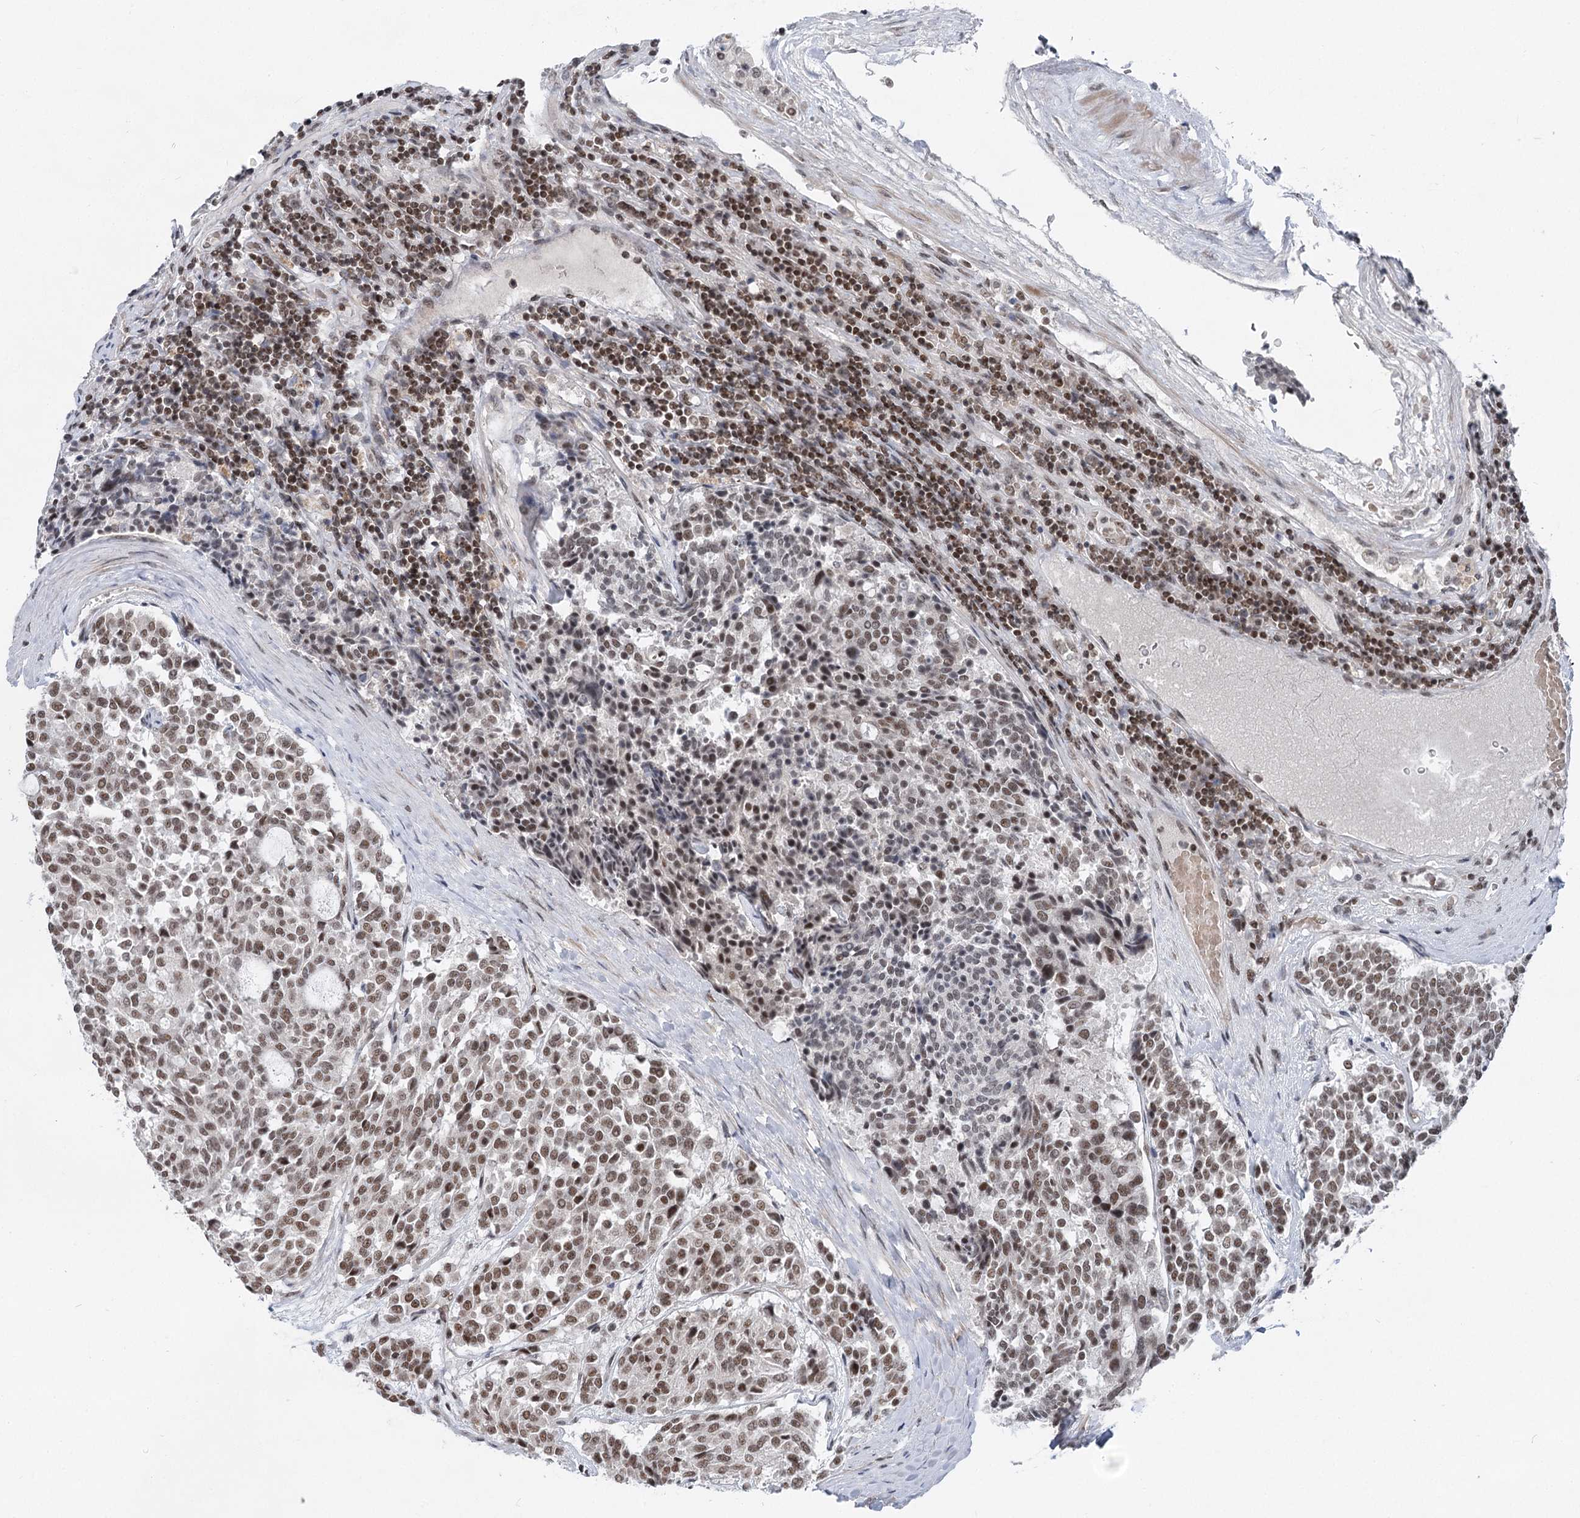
{"staining": {"intensity": "moderate", "quantity": ">75%", "location": "nuclear"}, "tissue": "carcinoid", "cell_type": "Tumor cells", "image_type": "cancer", "snomed": [{"axis": "morphology", "description": "Carcinoid, malignant, NOS"}, {"axis": "topography", "description": "Pancreas"}], "caption": "A medium amount of moderate nuclear expression is seen in approximately >75% of tumor cells in carcinoid (malignant) tissue.", "gene": "CGGBP1", "patient": {"sex": "female", "age": 54}}